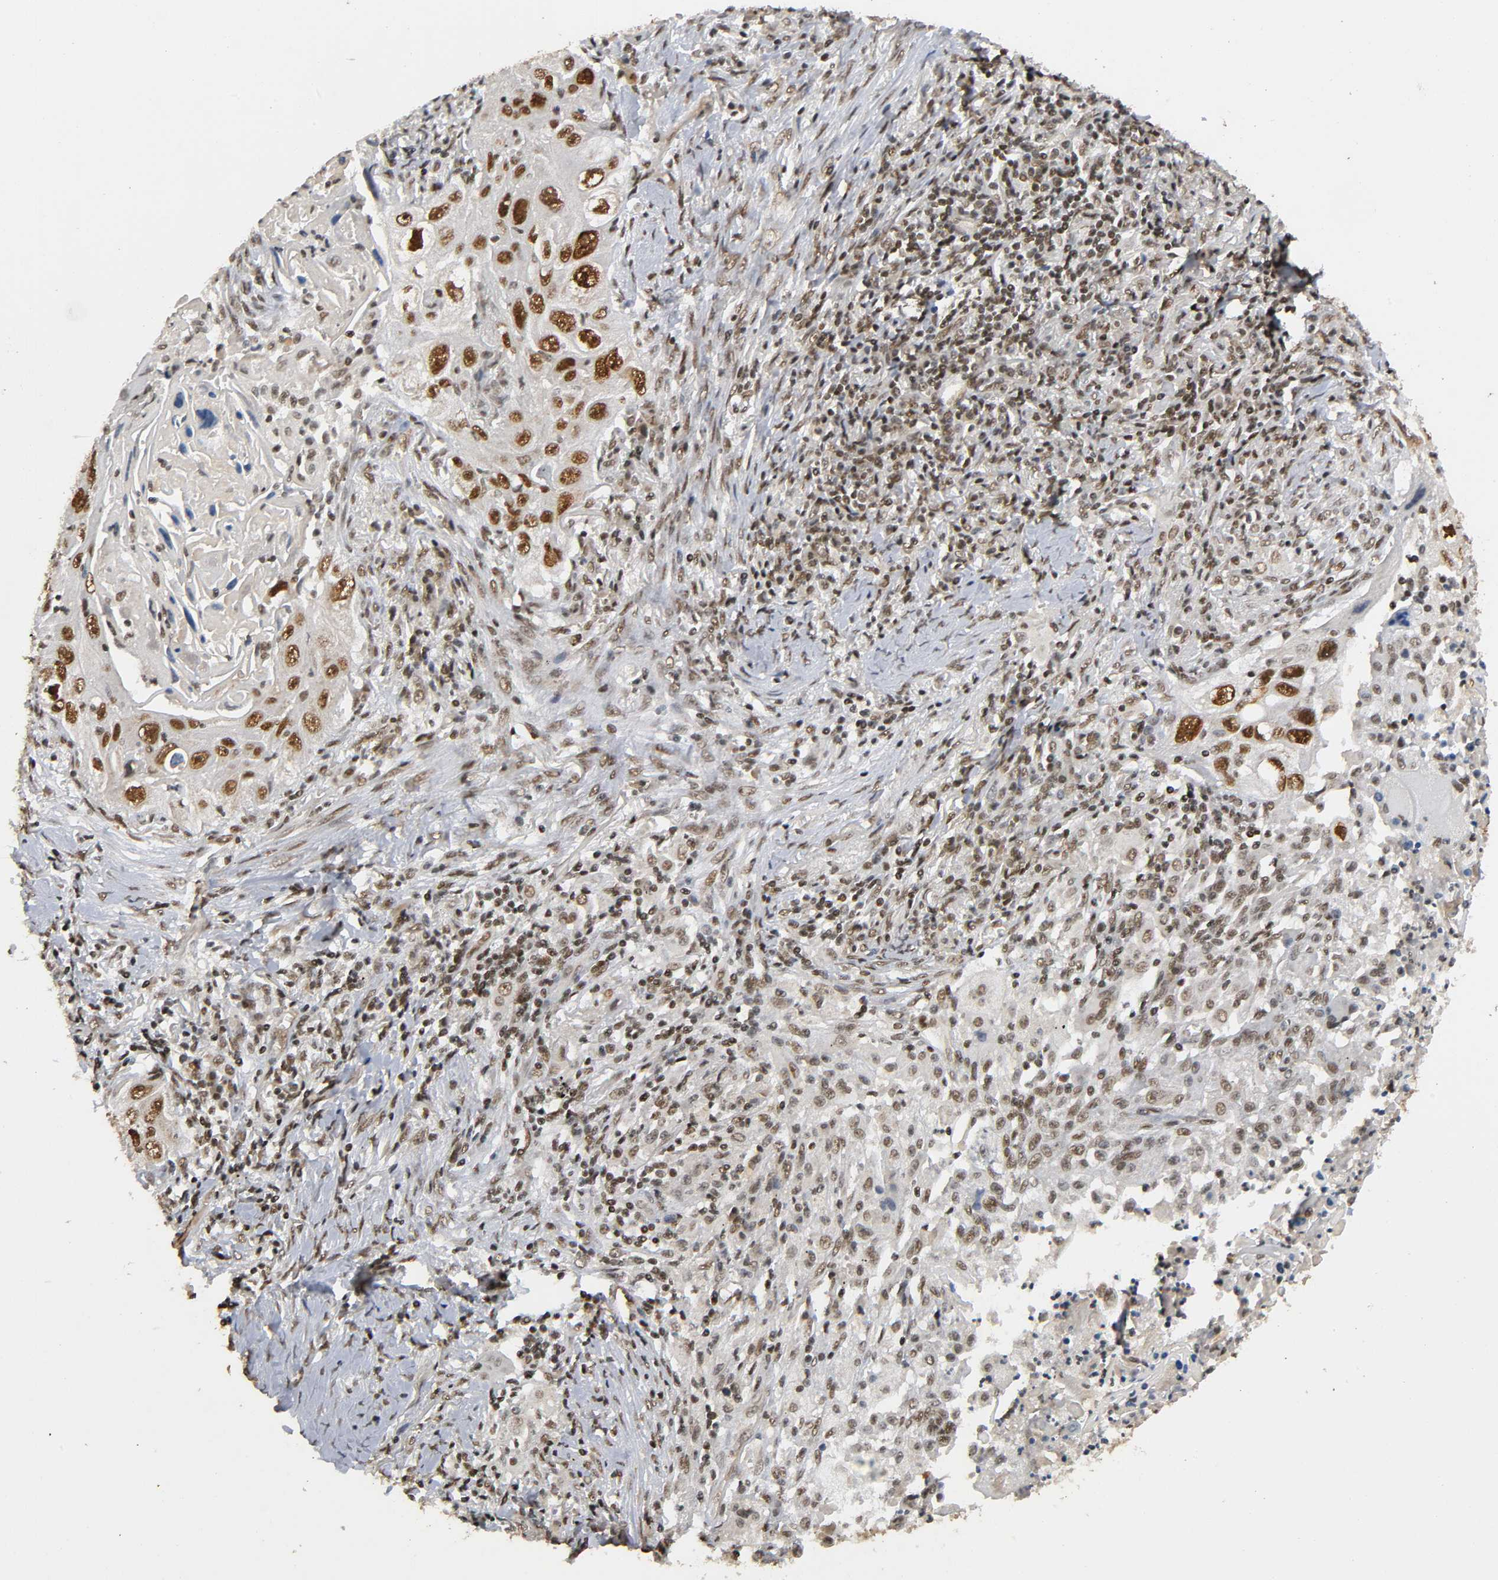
{"staining": {"intensity": "strong", "quantity": "25%-75%", "location": "cytoplasmic/membranous,nuclear"}, "tissue": "lung cancer", "cell_type": "Tumor cells", "image_type": "cancer", "snomed": [{"axis": "morphology", "description": "Squamous cell carcinoma, NOS"}, {"axis": "topography", "description": "Lung"}], "caption": "Strong cytoplasmic/membranous and nuclear staining for a protein is present in about 25%-75% of tumor cells of lung cancer (squamous cell carcinoma) using immunohistochemistry.", "gene": "ZNF384", "patient": {"sex": "female", "age": 67}}